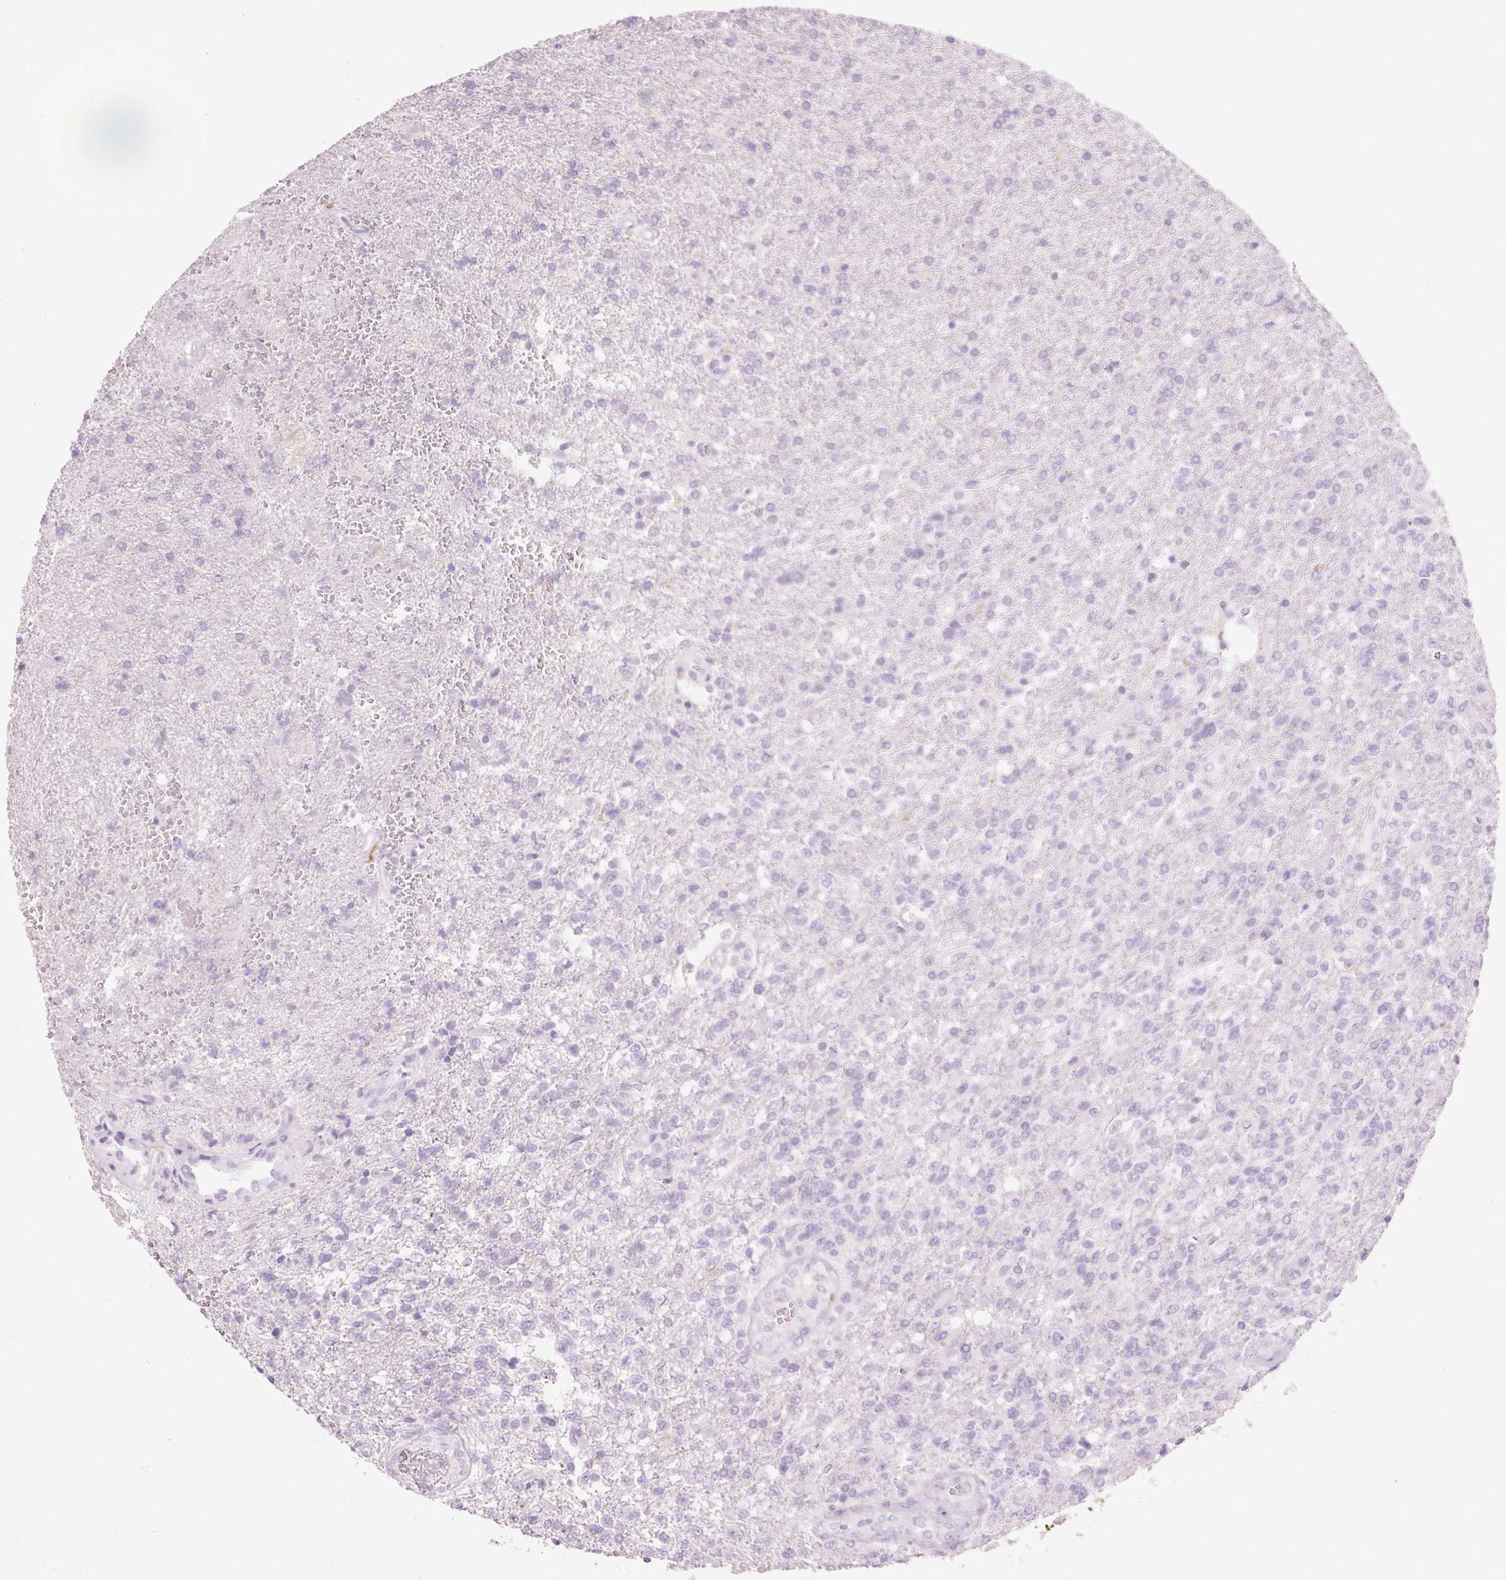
{"staining": {"intensity": "negative", "quantity": "none", "location": "none"}, "tissue": "glioma", "cell_type": "Tumor cells", "image_type": "cancer", "snomed": [{"axis": "morphology", "description": "Glioma, malignant, High grade"}, {"axis": "topography", "description": "Brain"}], "caption": "A photomicrograph of glioma stained for a protein shows no brown staining in tumor cells. Nuclei are stained in blue.", "gene": "MFAP4", "patient": {"sex": "male", "age": 56}}